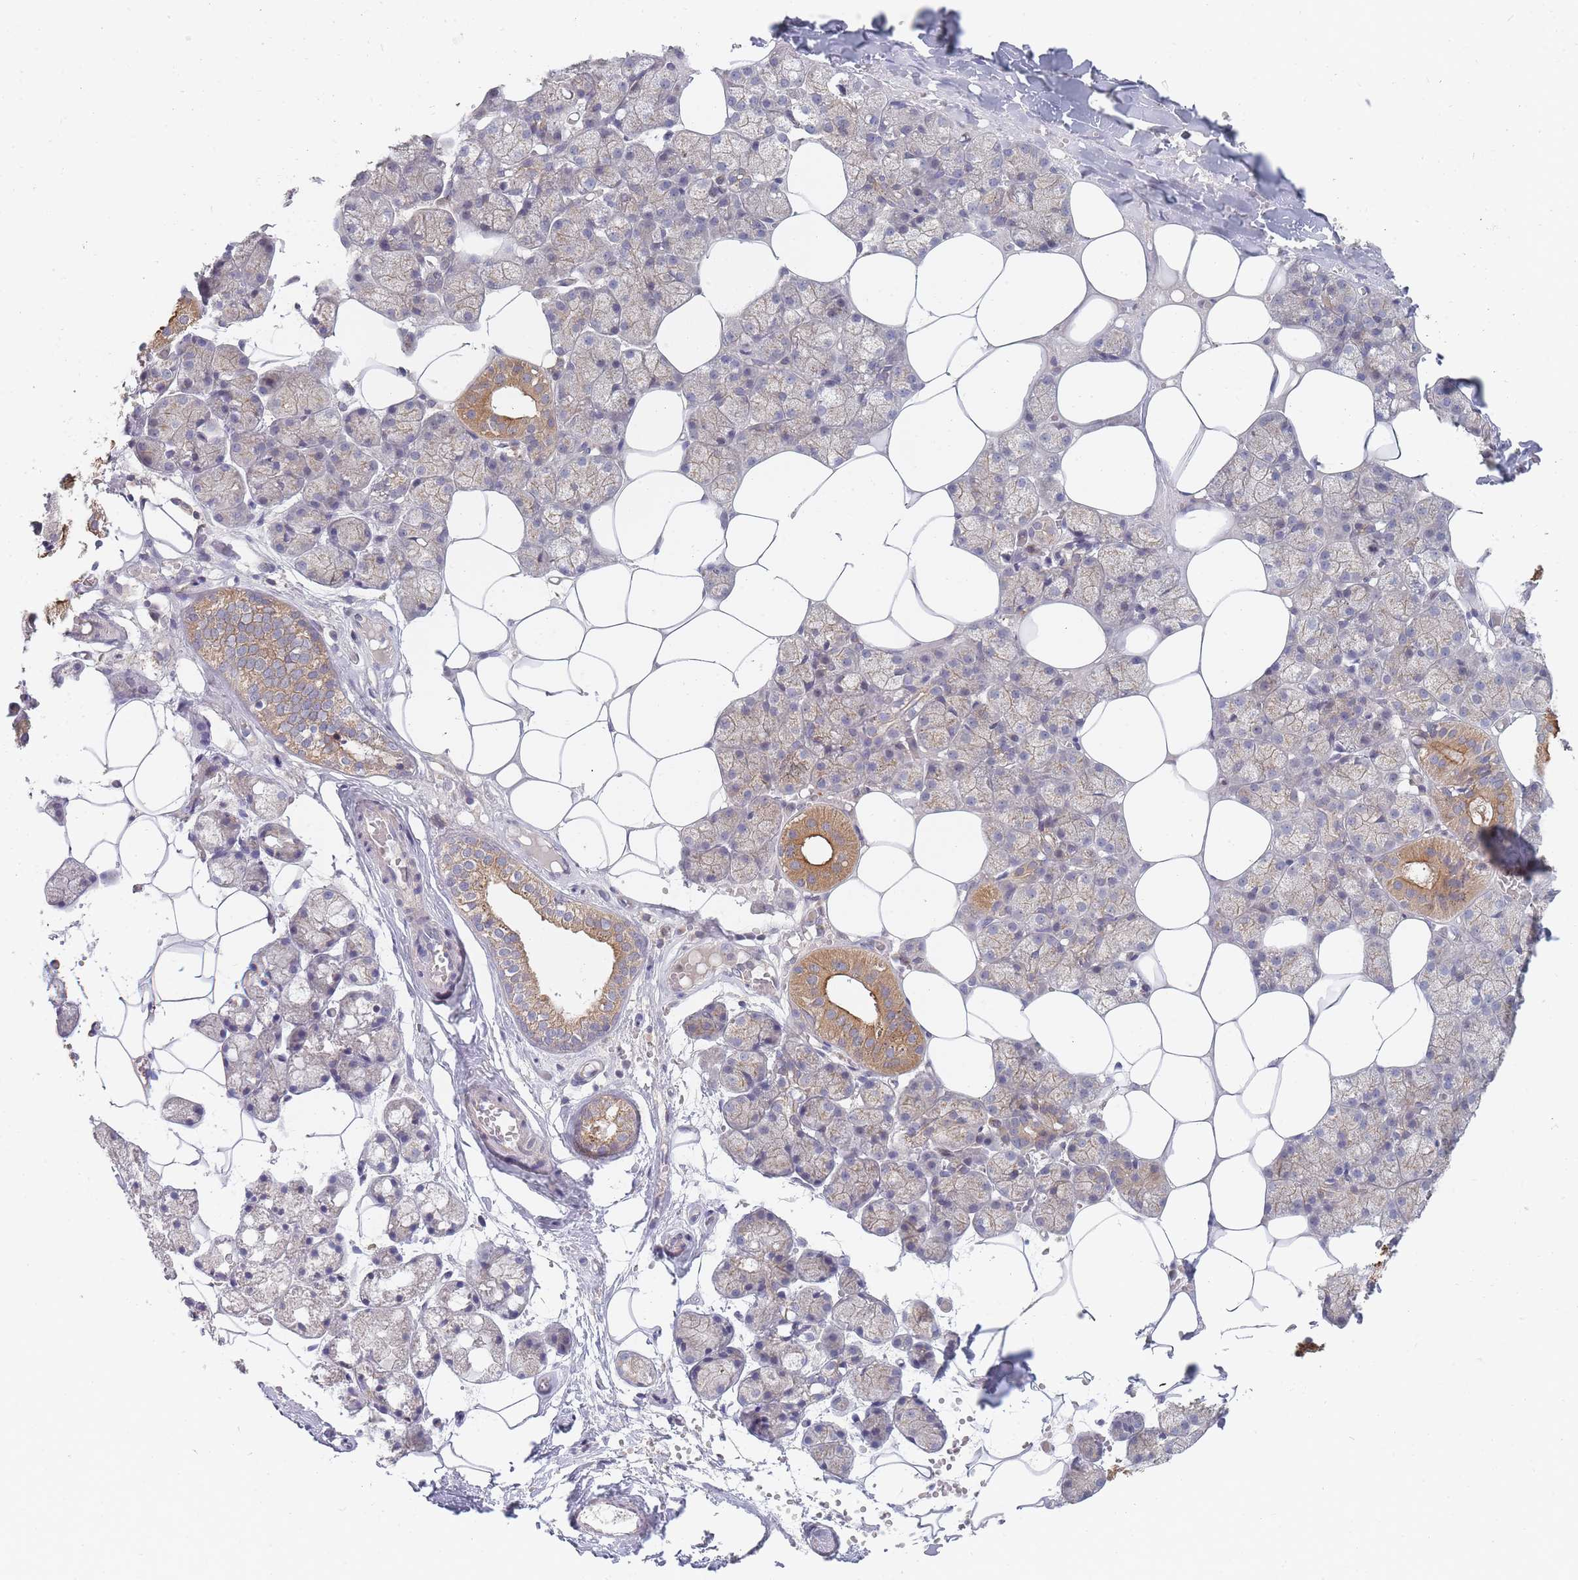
{"staining": {"intensity": "moderate", "quantity": "25%-75%", "location": "cytoplasmic/membranous"}, "tissue": "salivary gland", "cell_type": "Glandular cells", "image_type": "normal", "snomed": [{"axis": "morphology", "description": "Normal tissue, NOS"}, {"axis": "topography", "description": "Salivary gland"}], "caption": "Immunohistochemical staining of normal salivary gland shows 25%-75% levels of moderate cytoplasmic/membranous protein staining in approximately 25%-75% of glandular cells.", "gene": "SLC35F5", "patient": {"sex": "male", "age": 62}}